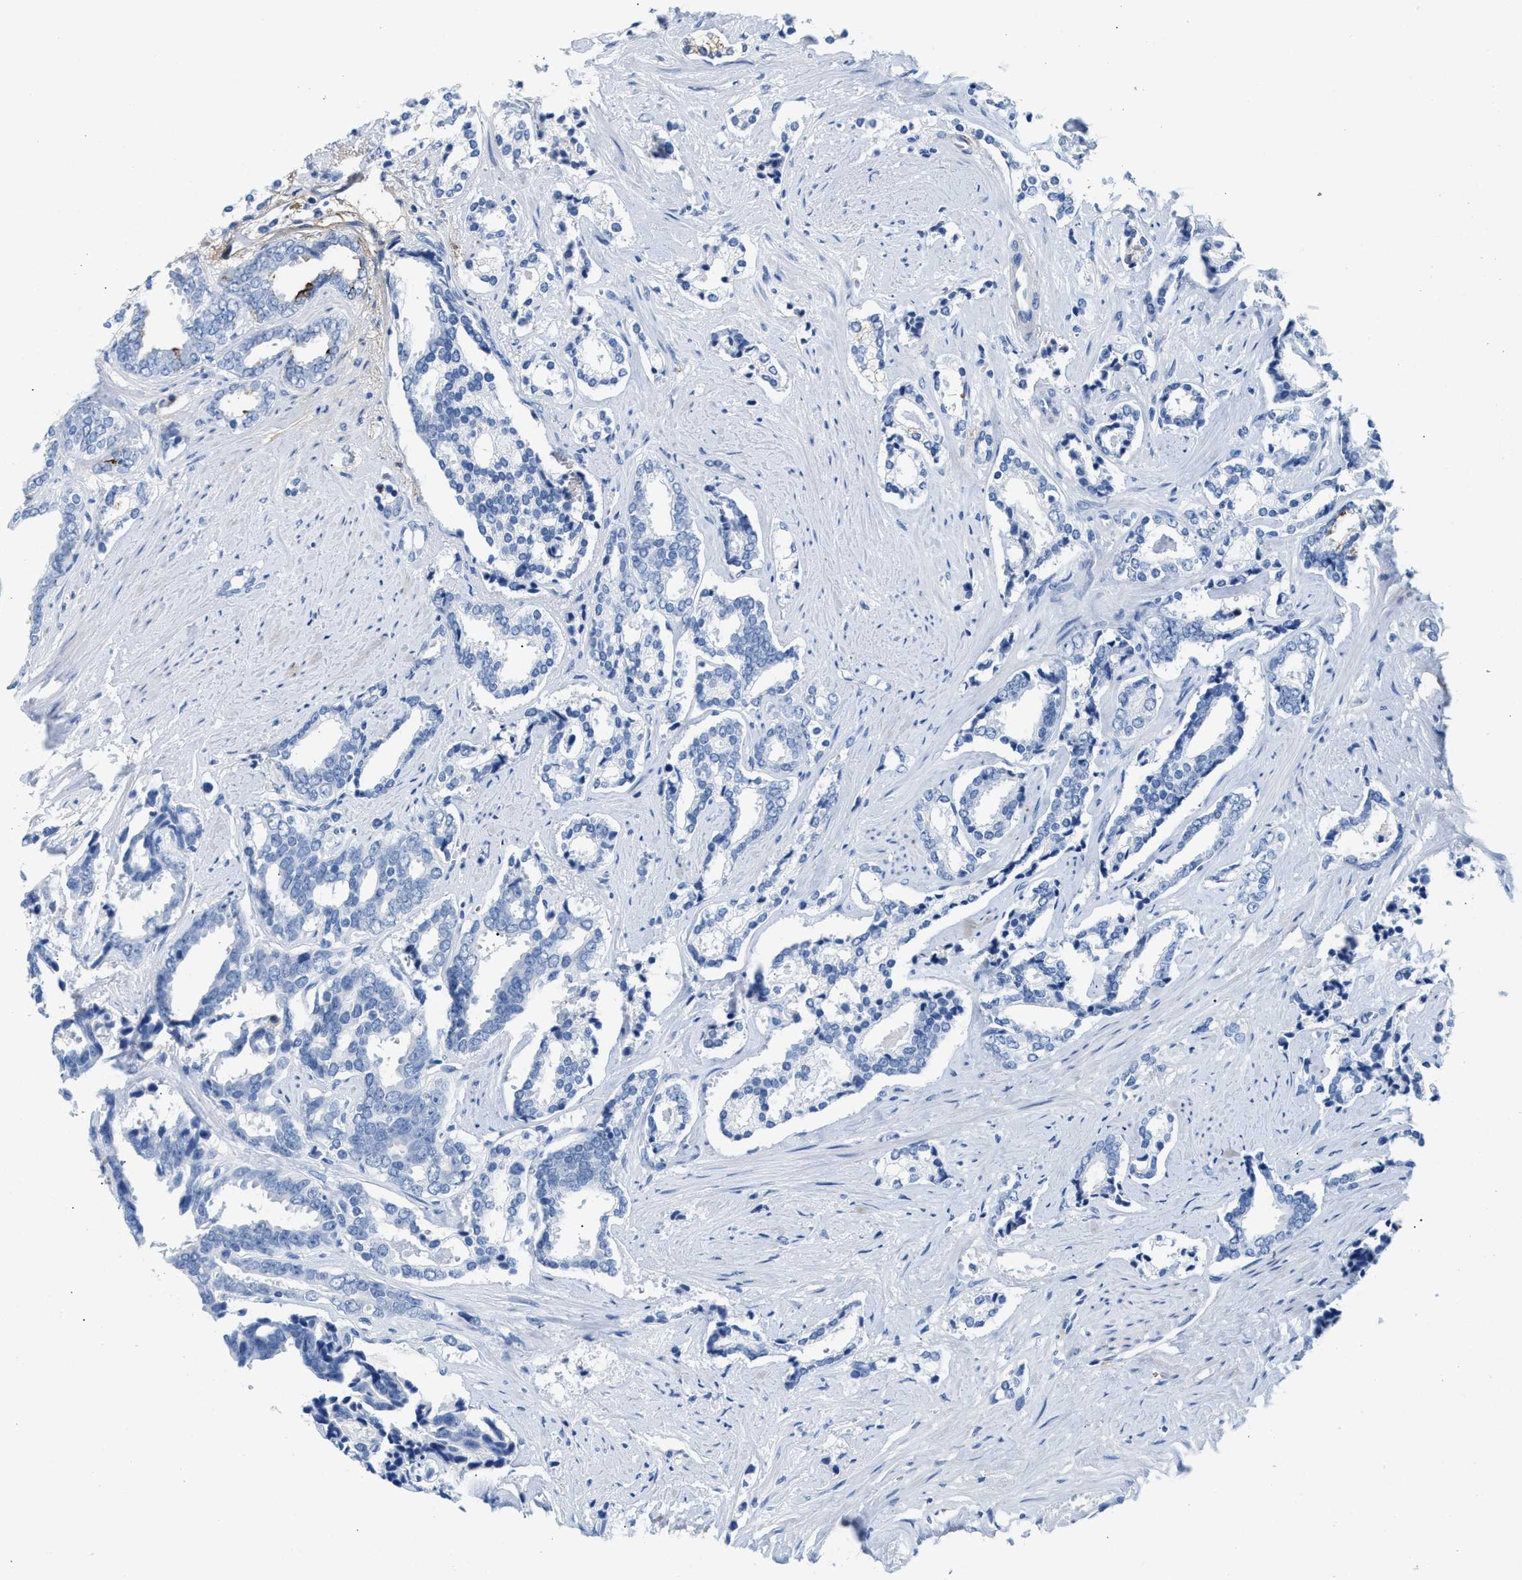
{"staining": {"intensity": "negative", "quantity": "none", "location": "none"}, "tissue": "prostate cancer", "cell_type": "Tumor cells", "image_type": "cancer", "snomed": [{"axis": "morphology", "description": "Adenocarcinoma, High grade"}, {"axis": "topography", "description": "Prostate"}], "caption": "Human prostate cancer (adenocarcinoma (high-grade)) stained for a protein using immunohistochemistry shows no positivity in tumor cells.", "gene": "TNR", "patient": {"sex": "male", "age": 67}}